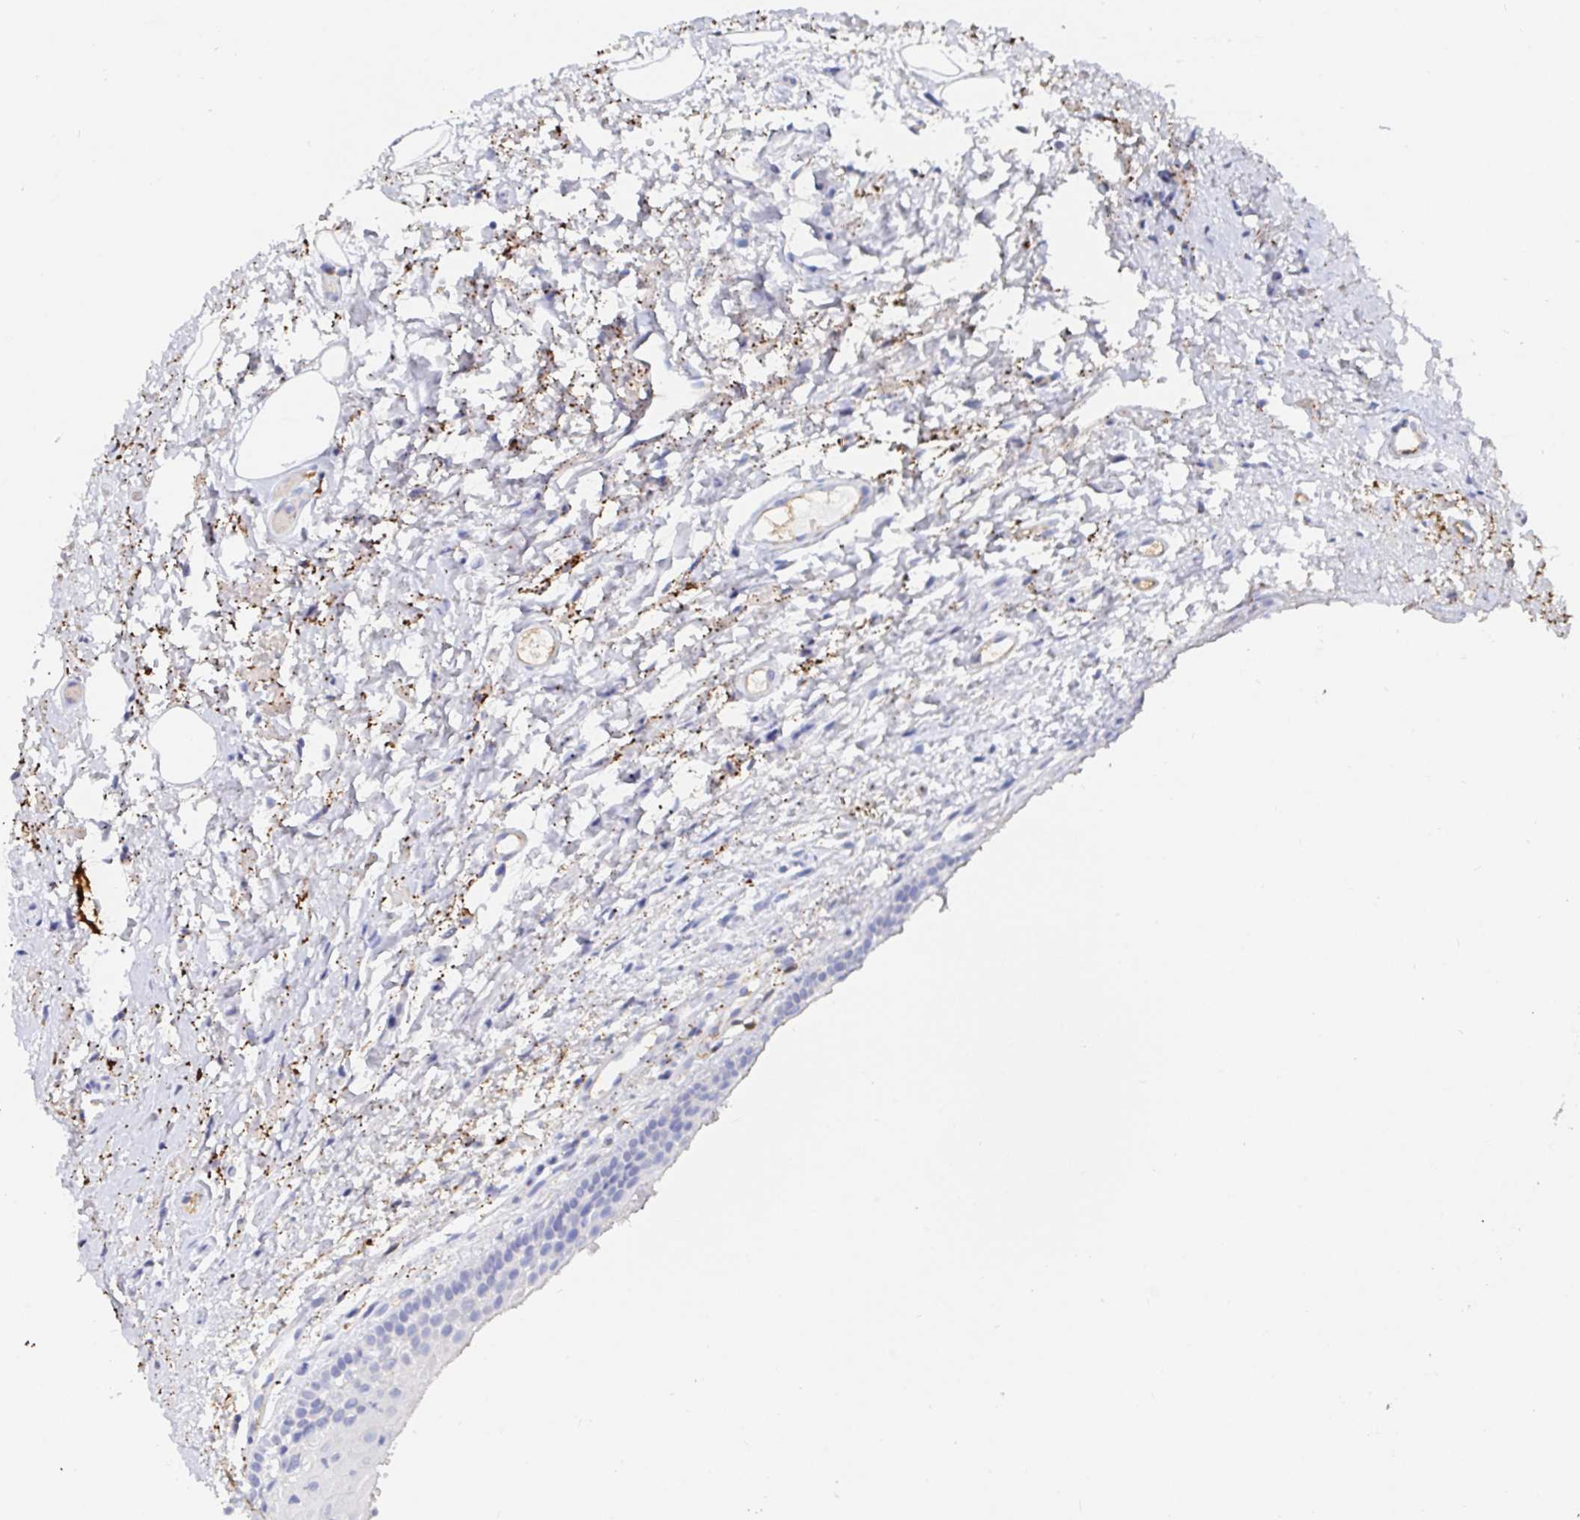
{"staining": {"intensity": "negative", "quantity": "none", "location": "none"}, "tissue": "oral mucosa", "cell_type": "Squamous epithelial cells", "image_type": "normal", "snomed": [{"axis": "morphology", "description": "Normal tissue, NOS"}, {"axis": "topography", "description": "Oral tissue"}], "caption": "Squamous epithelial cells show no significant expression in benign oral mucosa. (Immunohistochemistry, brightfield microscopy, high magnification).", "gene": "OR2A1", "patient": {"sex": "female", "age": 82}}